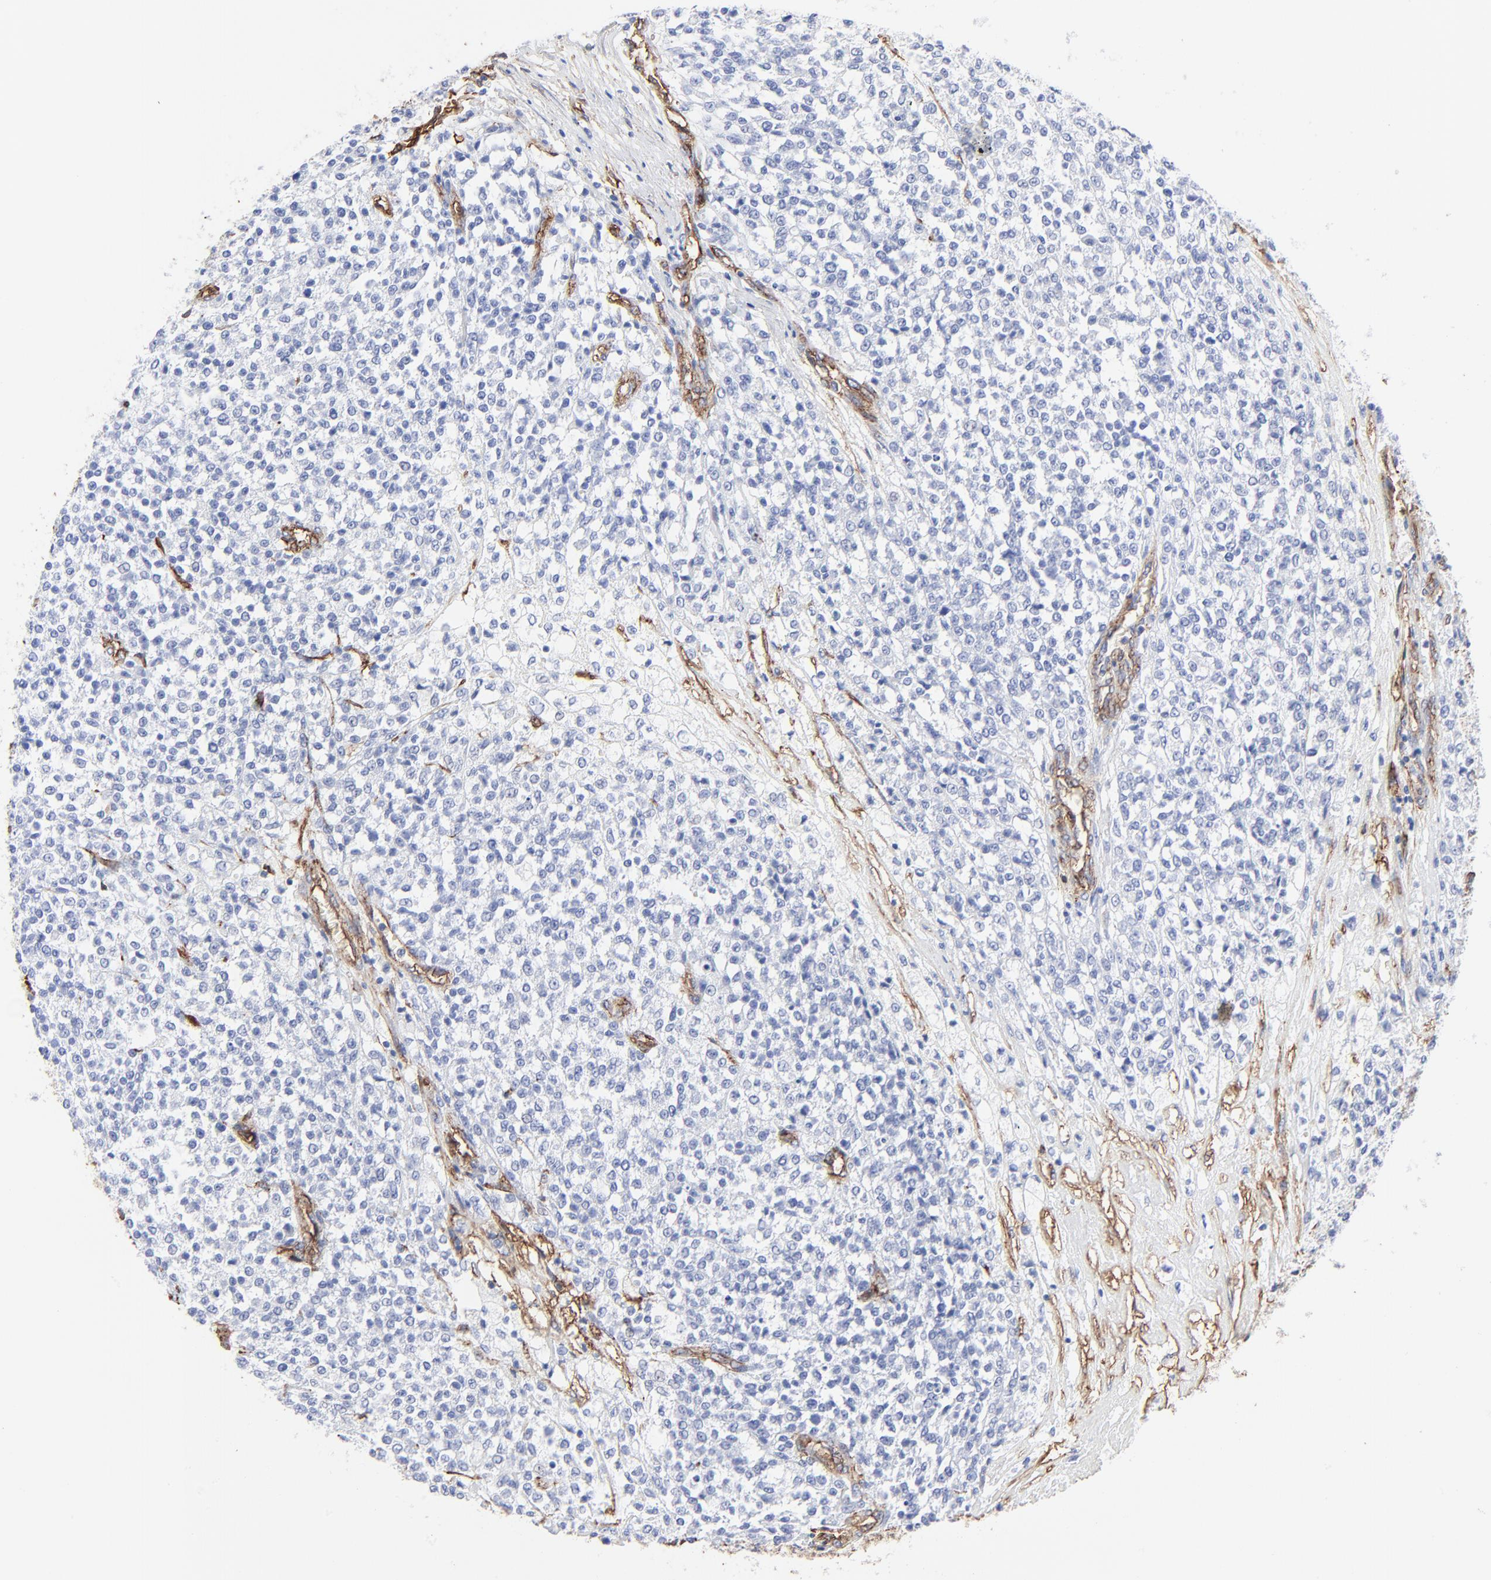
{"staining": {"intensity": "negative", "quantity": "none", "location": "none"}, "tissue": "testis cancer", "cell_type": "Tumor cells", "image_type": "cancer", "snomed": [{"axis": "morphology", "description": "Seminoma, NOS"}, {"axis": "topography", "description": "Testis"}], "caption": "The immunohistochemistry (IHC) histopathology image has no significant positivity in tumor cells of testis cancer tissue.", "gene": "CAV1", "patient": {"sex": "male", "age": 59}}